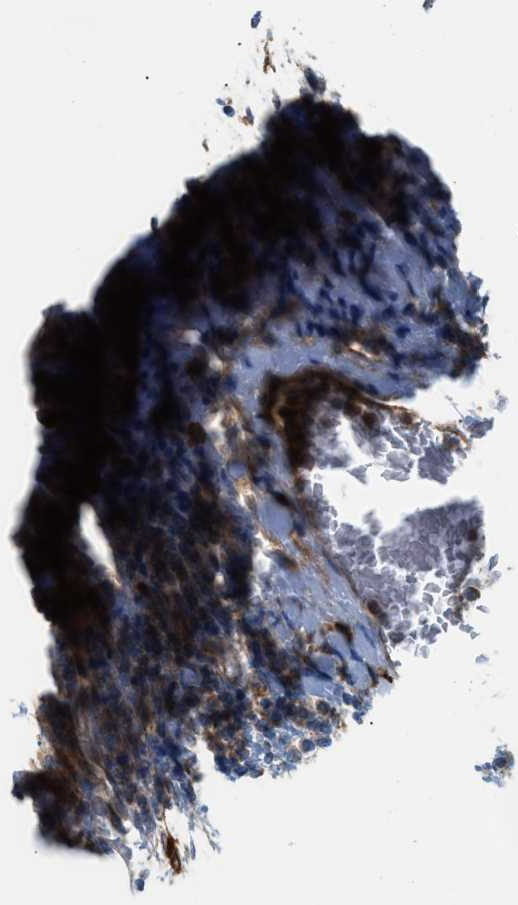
{"staining": {"intensity": "moderate", "quantity": ">75%", "location": "cytoplasmic/membranous"}, "tissue": "colorectal cancer", "cell_type": "Tumor cells", "image_type": "cancer", "snomed": [{"axis": "morphology", "description": "Adenocarcinoma, NOS"}, {"axis": "topography", "description": "Colon"}], "caption": "Protein analysis of colorectal cancer (adenocarcinoma) tissue displays moderate cytoplasmic/membranous positivity in approximately >75% of tumor cells.", "gene": "PDCL", "patient": {"sex": "female", "age": 67}}